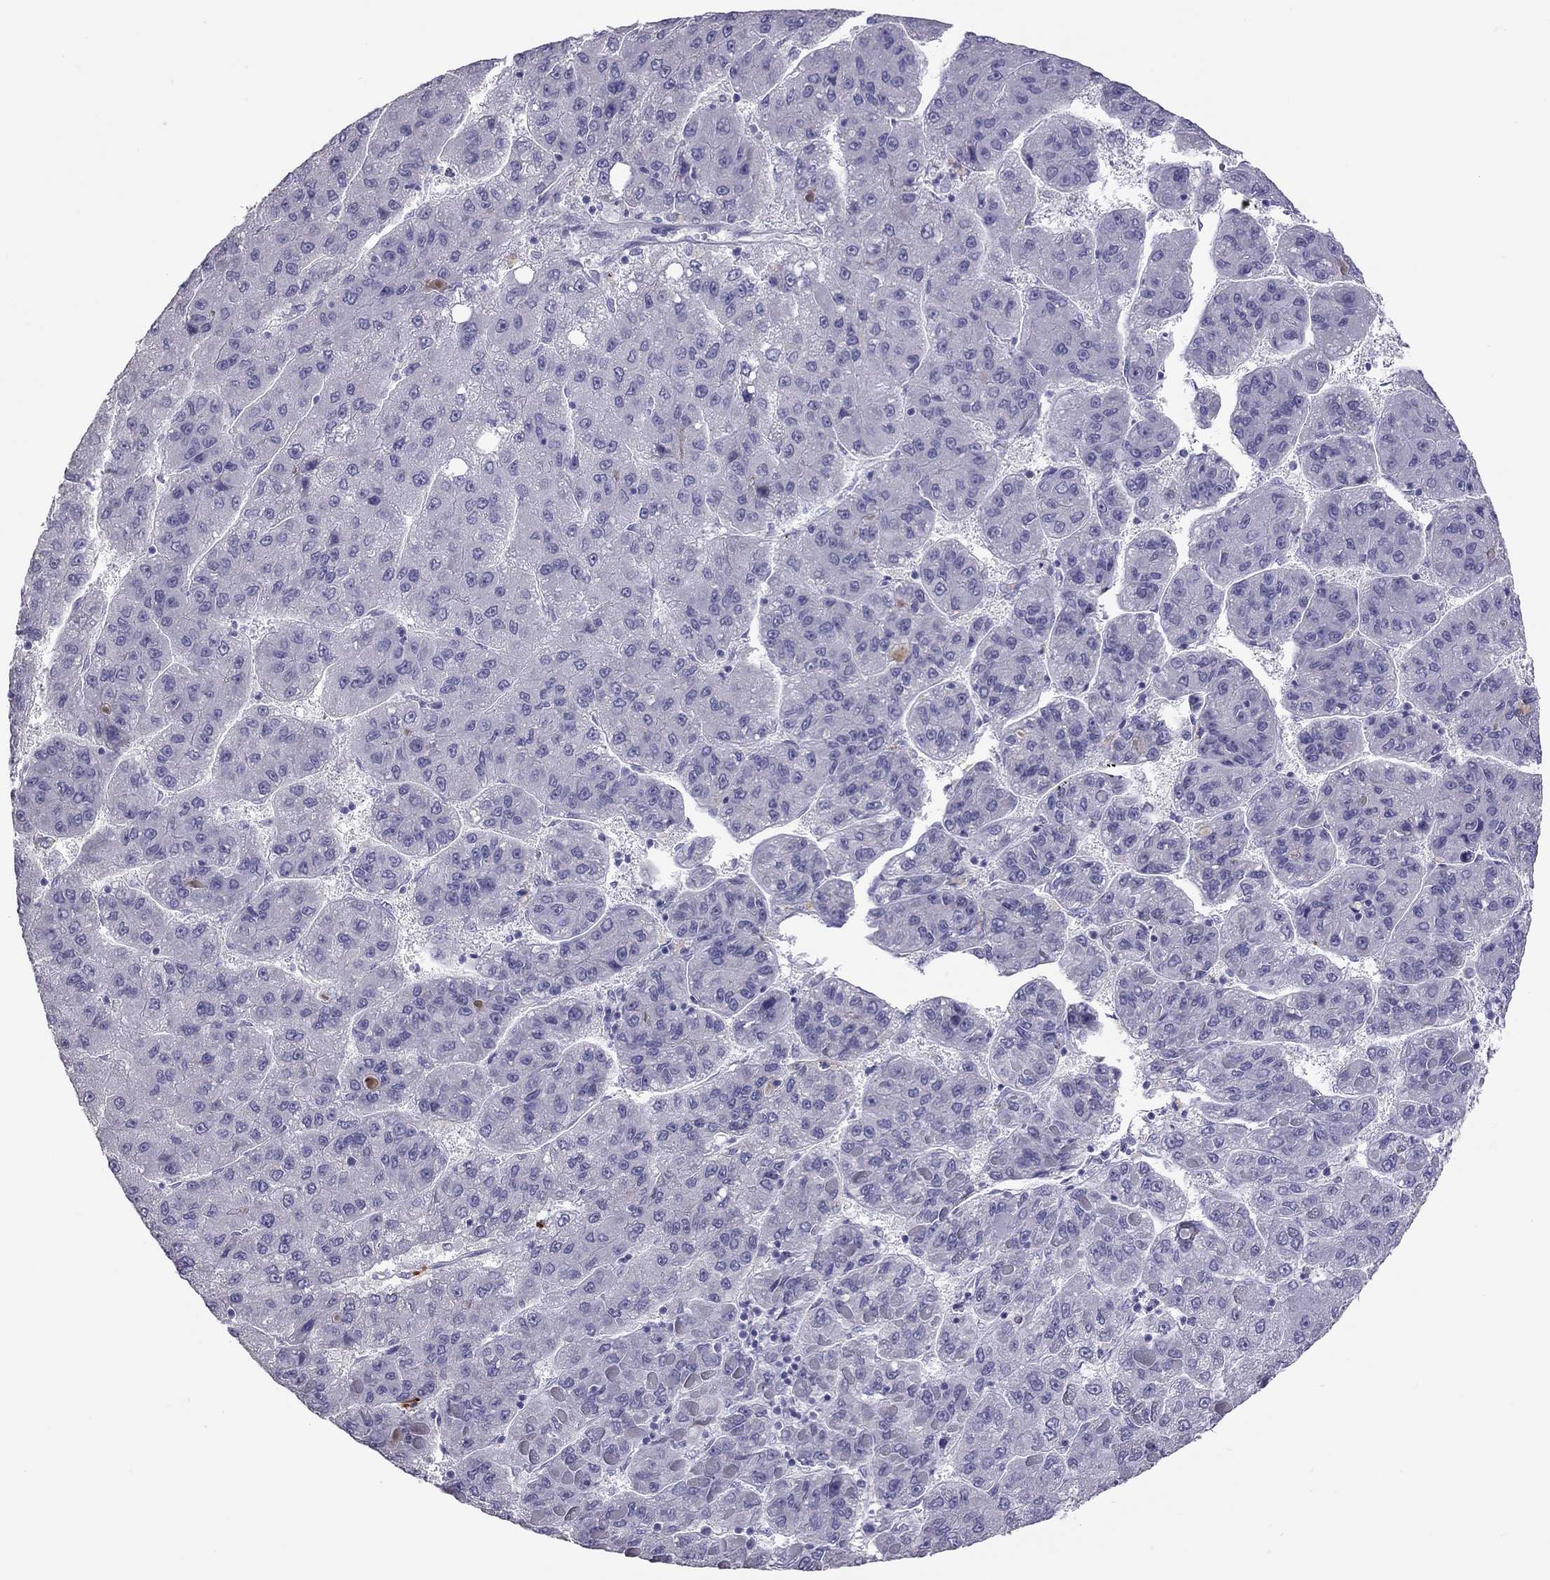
{"staining": {"intensity": "negative", "quantity": "none", "location": "none"}, "tissue": "liver cancer", "cell_type": "Tumor cells", "image_type": "cancer", "snomed": [{"axis": "morphology", "description": "Carcinoma, Hepatocellular, NOS"}, {"axis": "topography", "description": "Liver"}], "caption": "Tumor cells show no significant positivity in liver cancer.", "gene": "IL17REL", "patient": {"sex": "female", "age": 82}}